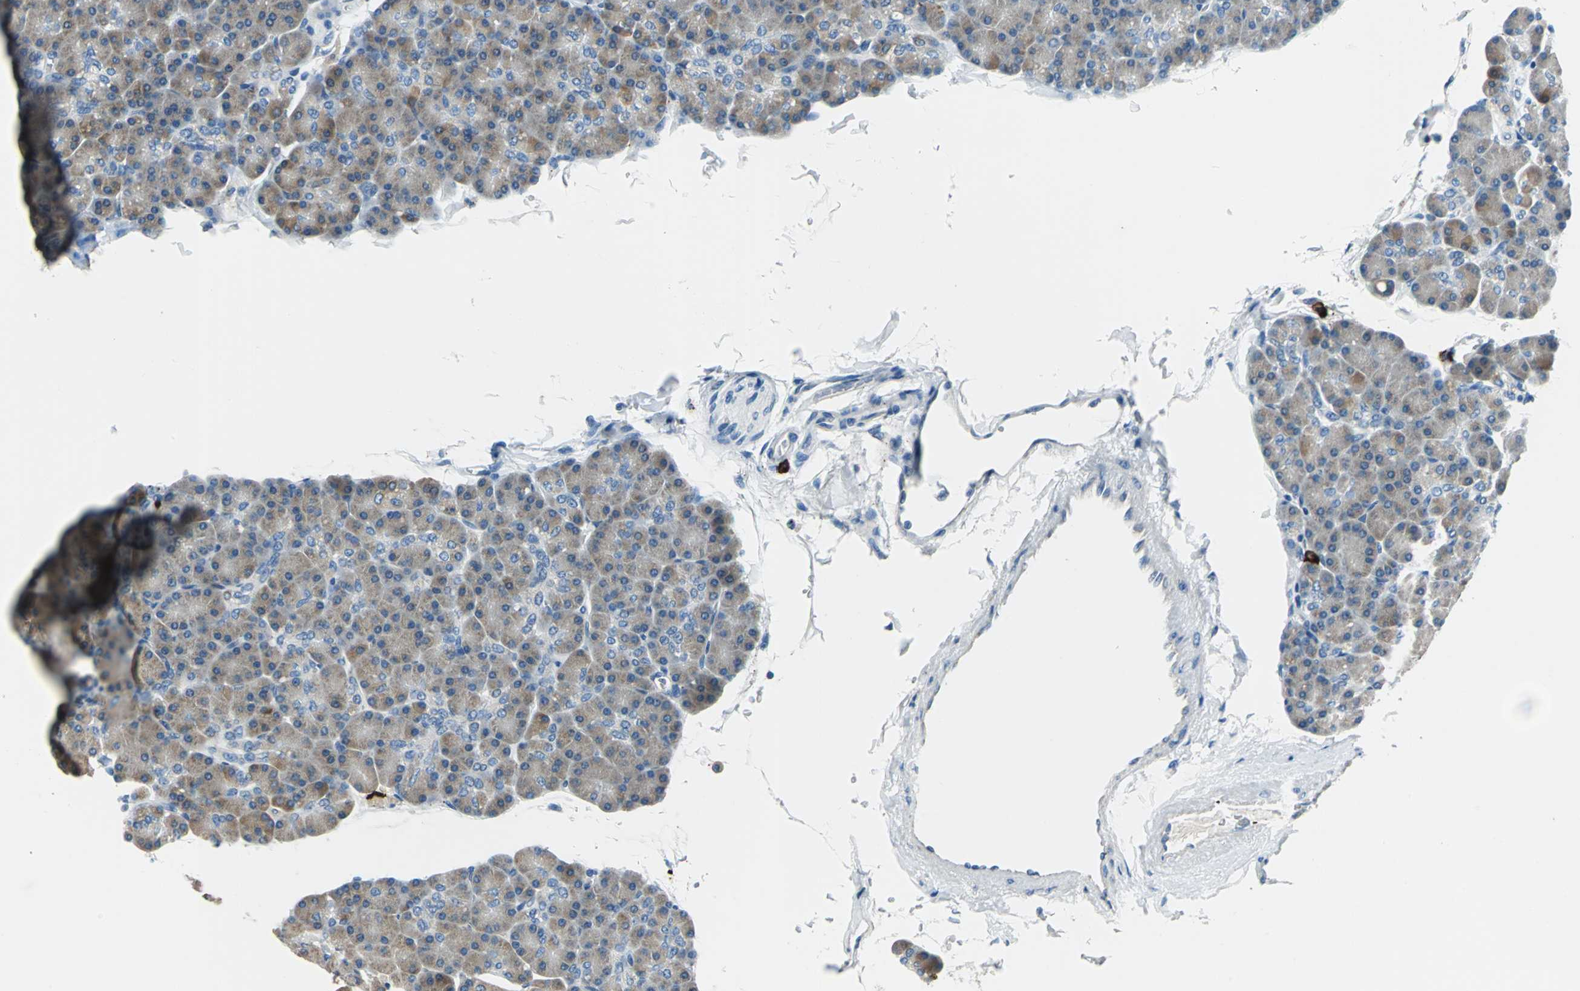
{"staining": {"intensity": "weak", "quantity": ">75%", "location": "cytoplasmic/membranous"}, "tissue": "pancreas", "cell_type": "Exocrine glandular cells", "image_type": "normal", "snomed": [{"axis": "morphology", "description": "Normal tissue, NOS"}, {"axis": "topography", "description": "Pancreas"}], "caption": "An image of pancreas stained for a protein demonstrates weak cytoplasmic/membranous brown staining in exocrine glandular cells.", "gene": "CPA3", "patient": {"sex": "female", "age": 43}}